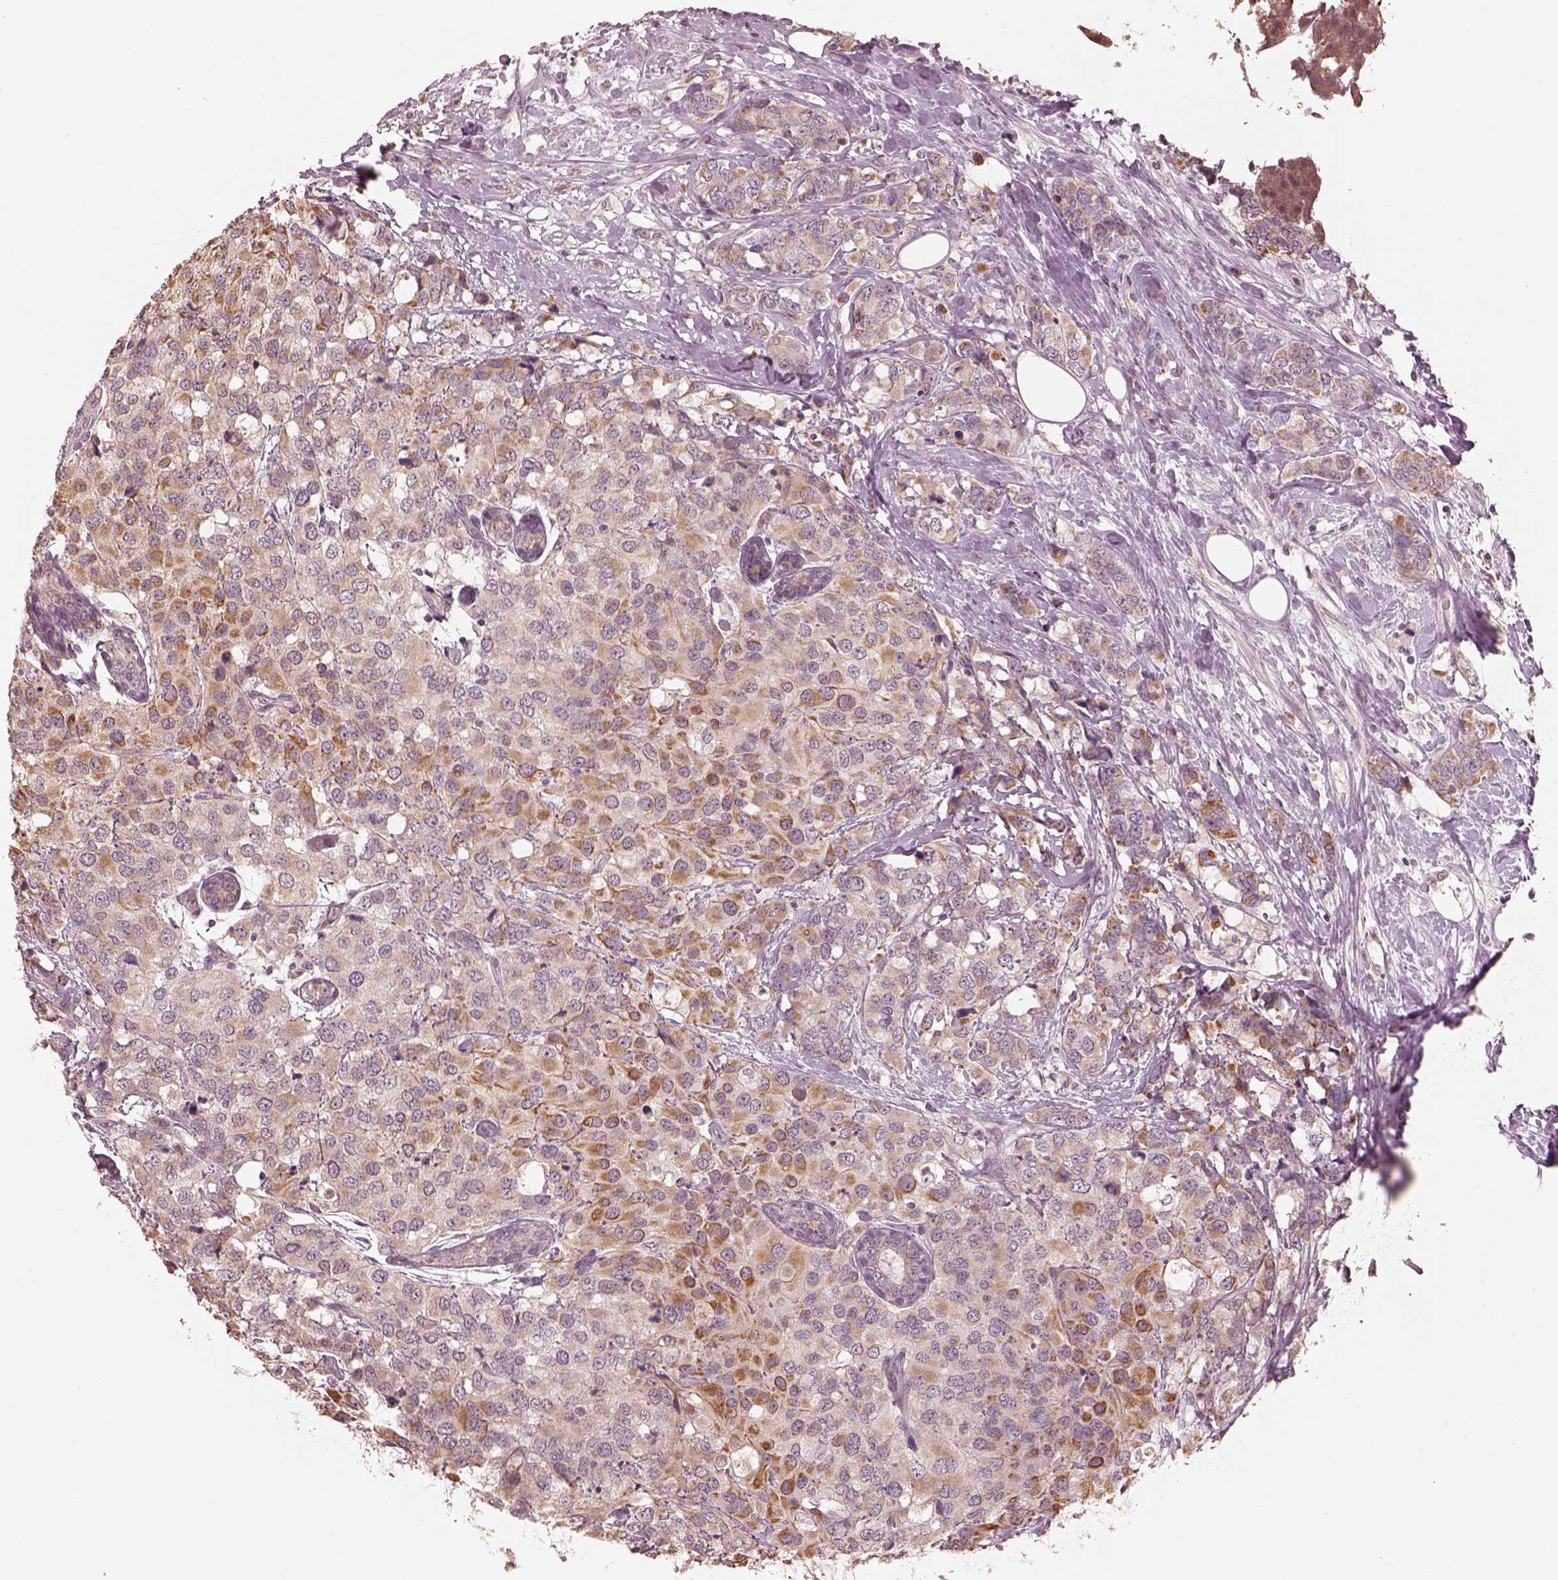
{"staining": {"intensity": "weak", "quantity": "25%-75%", "location": "cytoplasmic/membranous"}, "tissue": "breast cancer", "cell_type": "Tumor cells", "image_type": "cancer", "snomed": [{"axis": "morphology", "description": "Lobular carcinoma"}, {"axis": "topography", "description": "Breast"}], "caption": "Brown immunohistochemical staining in human breast lobular carcinoma demonstrates weak cytoplasmic/membranous expression in about 25%-75% of tumor cells. The staining was performed using DAB (3,3'-diaminobenzidine), with brown indicating positive protein expression. Nuclei are stained blue with hematoxylin.", "gene": "SLC25A46", "patient": {"sex": "female", "age": 59}}